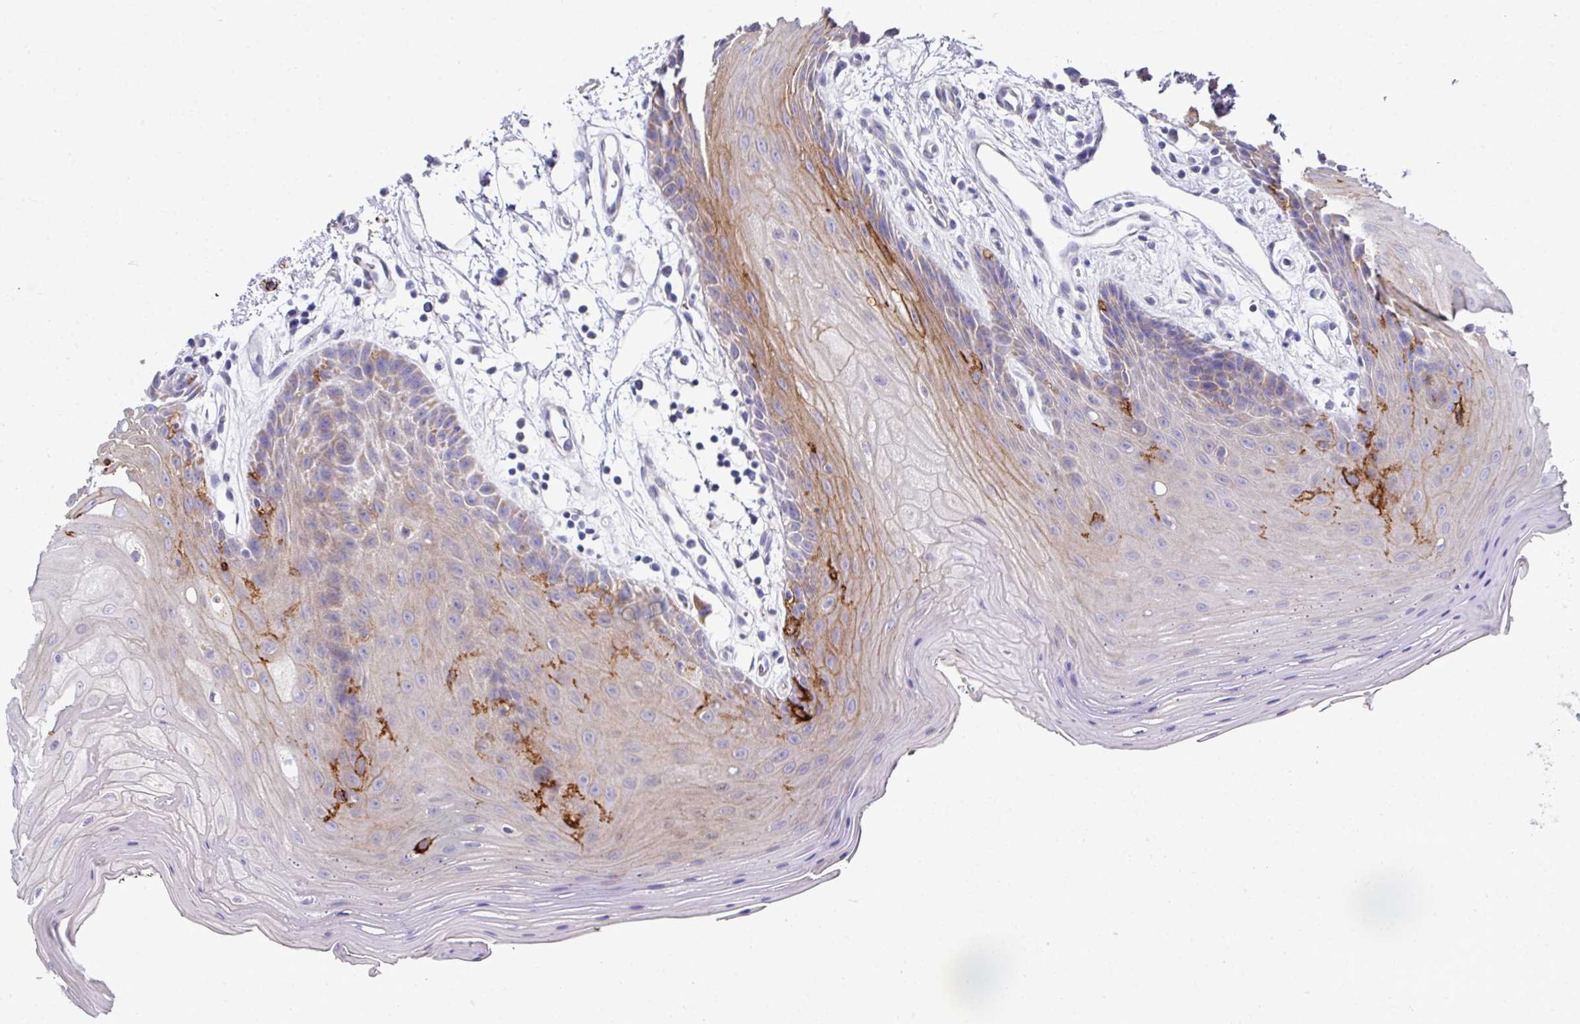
{"staining": {"intensity": "moderate", "quantity": "<25%", "location": "cytoplasmic/membranous"}, "tissue": "oral mucosa", "cell_type": "Squamous epithelial cells", "image_type": "normal", "snomed": [{"axis": "morphology", "description": "Normal tissue, NOS"}, {"axis": "topography", "description": "Oral tissue"}, {"axis": "topography", "description": "Tounge, NOS"}], "caption": "Brown immunohistochemical staining in unremarkable human oral mucosa reveals moderate cytoplasmic/membranous positivity in about <25% of squamous epithelial cells.", "gene": "CLDN1", "patient": {"sex": "female", "age": 59}}